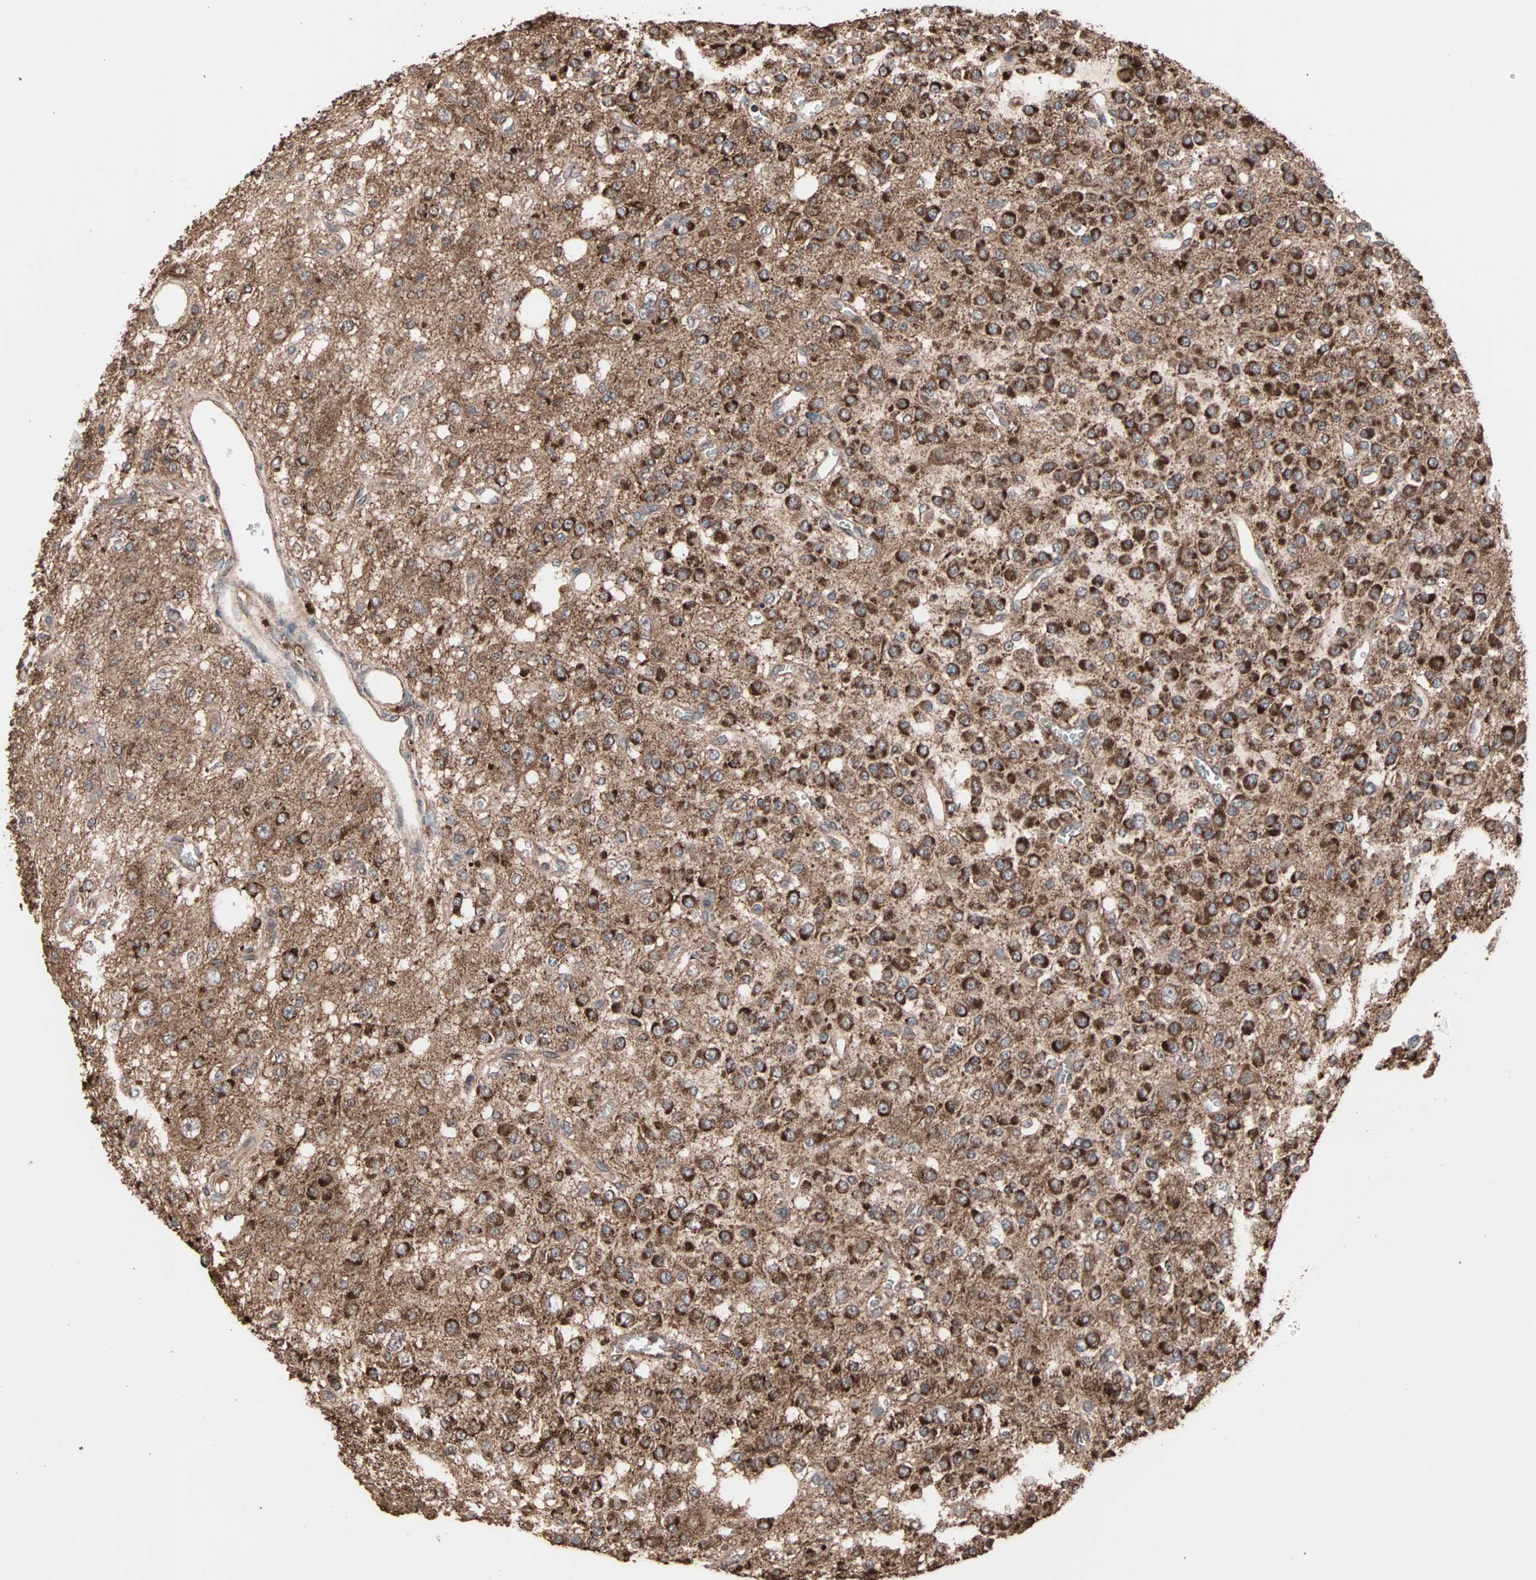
{"staining": {"intensity": "strong", "quantity": ">75%", "location": "cytoplasmic/membranous"}, "tissue": "glioma", "cell_type": "Tumor cells", "image_type": "cancer", "snomed": [{"axis": "morphology", "description": "Glioma, malignant, Low grade"}, {"axis": "topography", "description": "Brain"}], "caption": "A brown stain shows strong cytoplasmic/membranous expression of a protein in glioma tumor cells. Nuclei are stained in blue.", "gene": "MRPL2", "patient": {"sex": "male", "age": 38}}